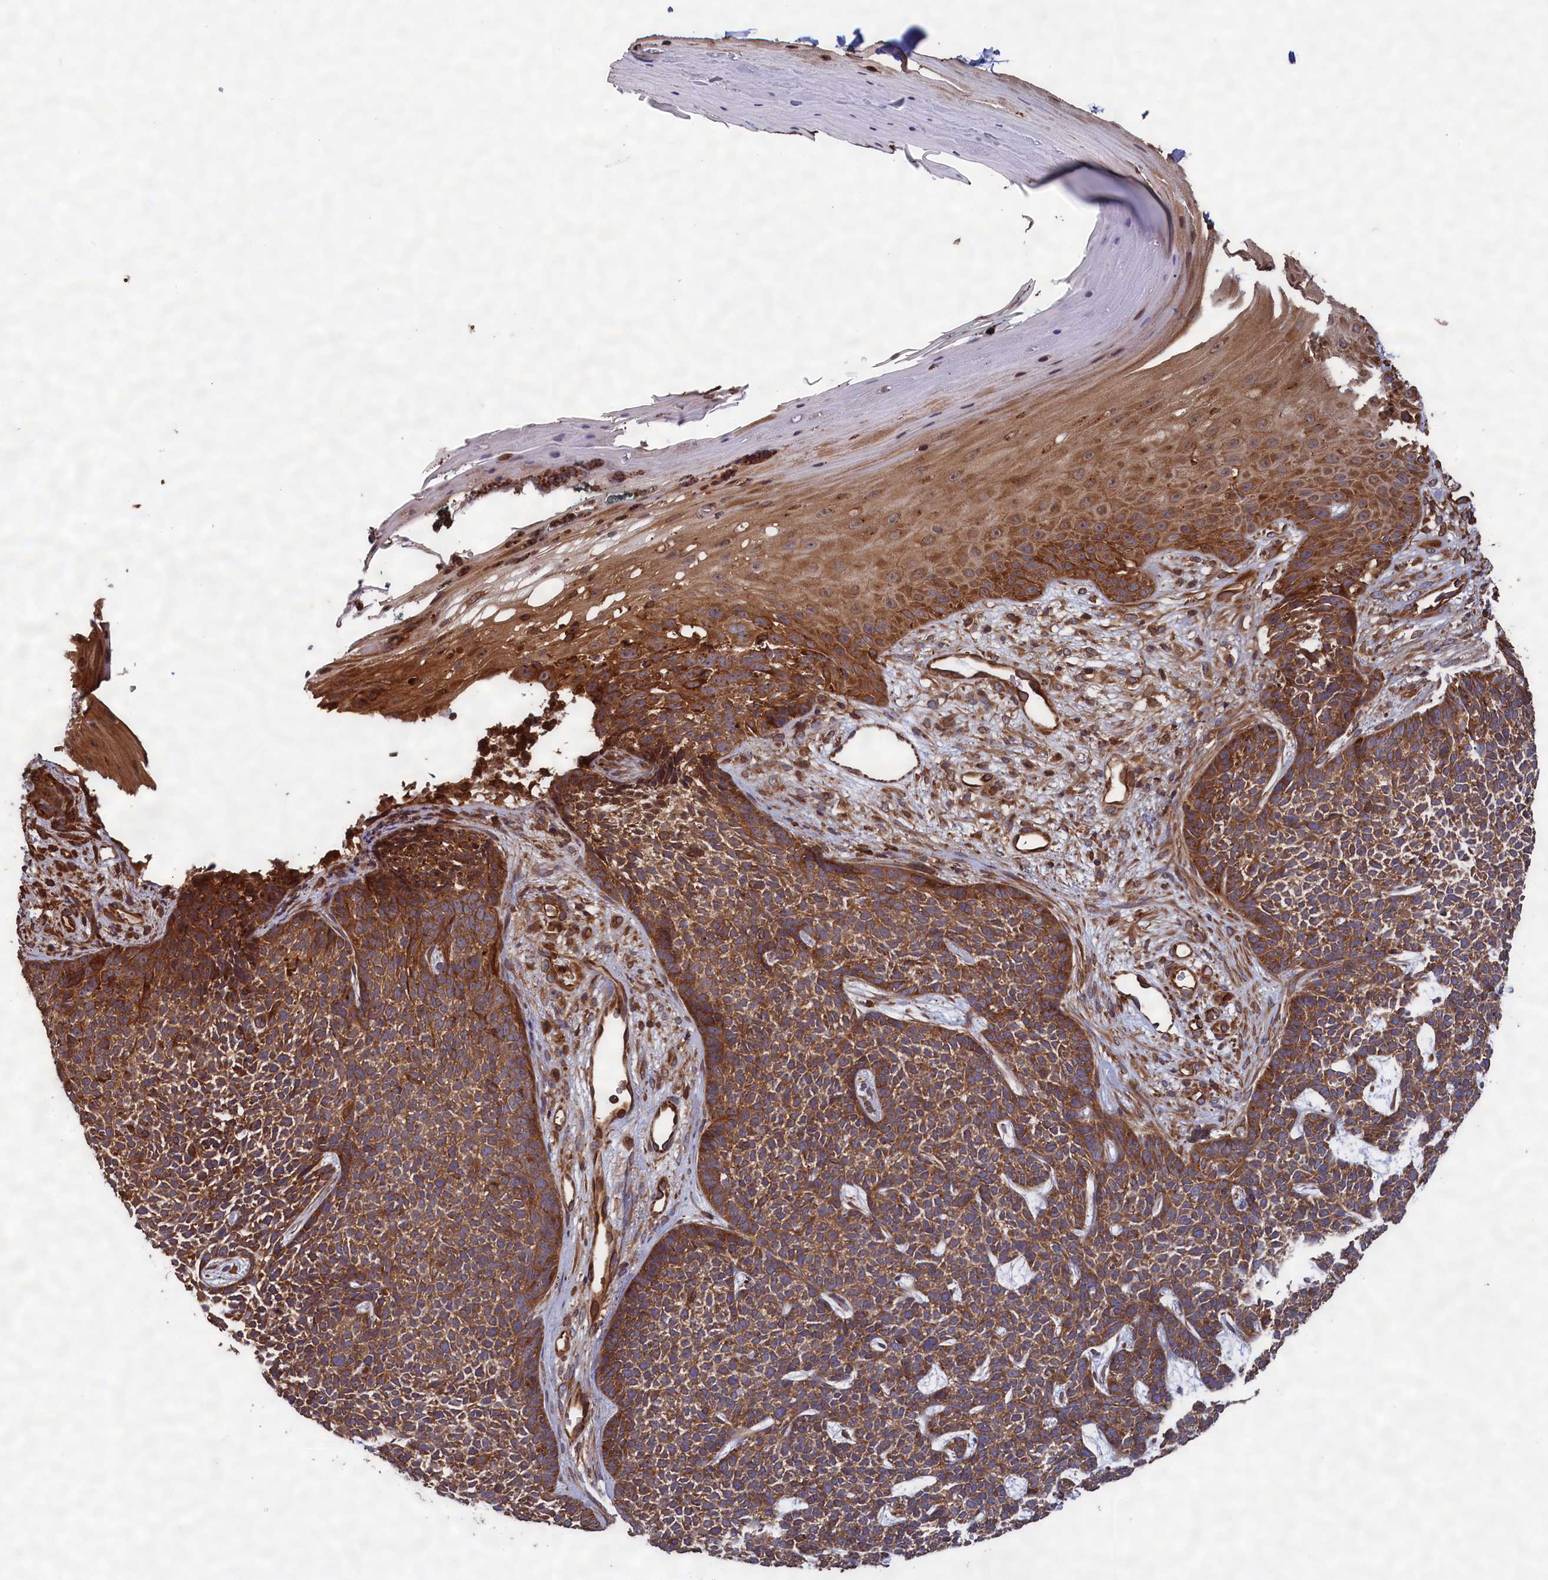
{"staining": {"intensity": "strong", "quantity": ">75%", "location": "cytoplasmic/membranous"}, "tissue": "skin cancer", "cell_type": "Tumor cells", "image_type": "cancer", "snomed": [{"axis": "morphology", "description": "Basal cell carcinoma"}, {"axis": "topography", "description": "Skin"}], "caption": "This photomicrograph exhibits basal cell carcinoma (skin) stained with immunohistochemistry (IHC) to label a protein in brown. The cytoplasmic/membranous of tumor cells show strong positivity for the protein. Nuclei are counter-stained blue.", "gene": "CCDC124", "patient": {"sex": "female", "age": 84}}